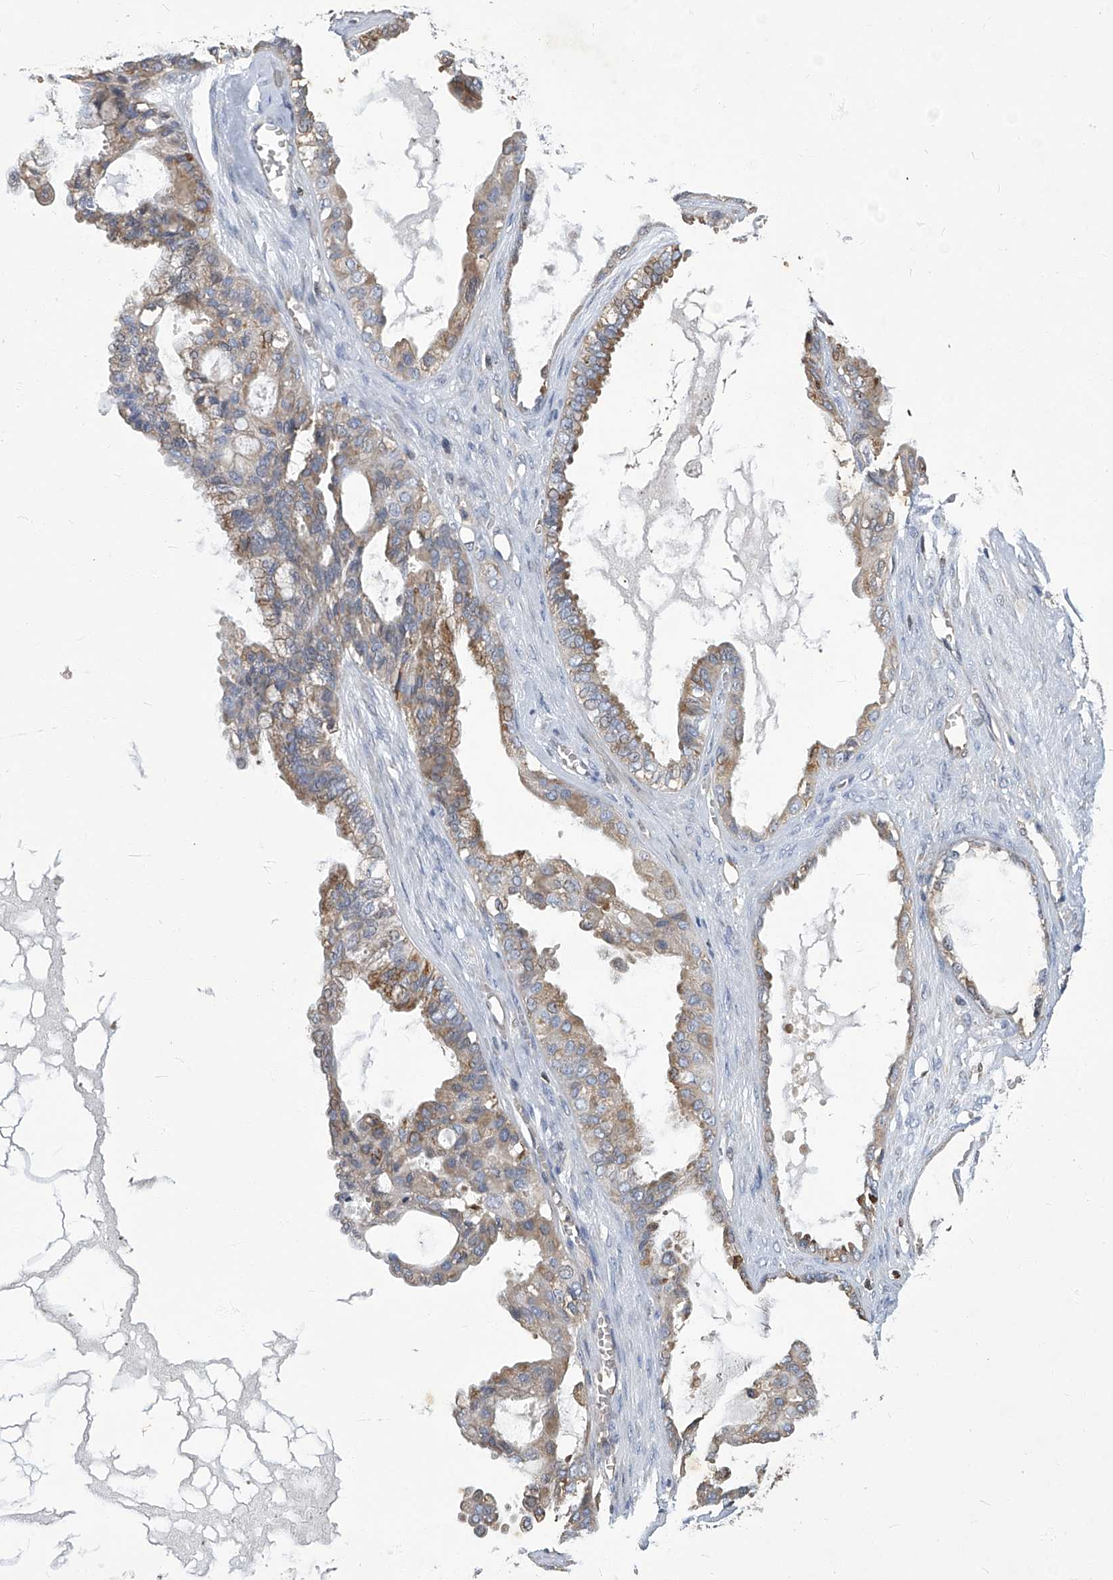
{"staining": {"intensity": "moderate", "quantity": "25%-75%", "location": "cytoplasmic/membranous"}, "tissue": "ovarian cancer", "cell_type": "Tumor cells", "image_type": "cancer", "snomed": [{"axis": "morphology", "description": "Carcinoma, NOS"}, {"axis": "morphology", "description": "Carcinoma, endometroid"}, {"axis": "topography", "description": "Ovary"}], "caption": "Protein expression by immunohistochemistry displays moderate cytoplasmic/membranous positivity in approximately 25%-75% of tumor cells in ovarian cancer.", "gene": "TGFBR1", "patient": {"sex": "female", "age": 50}}